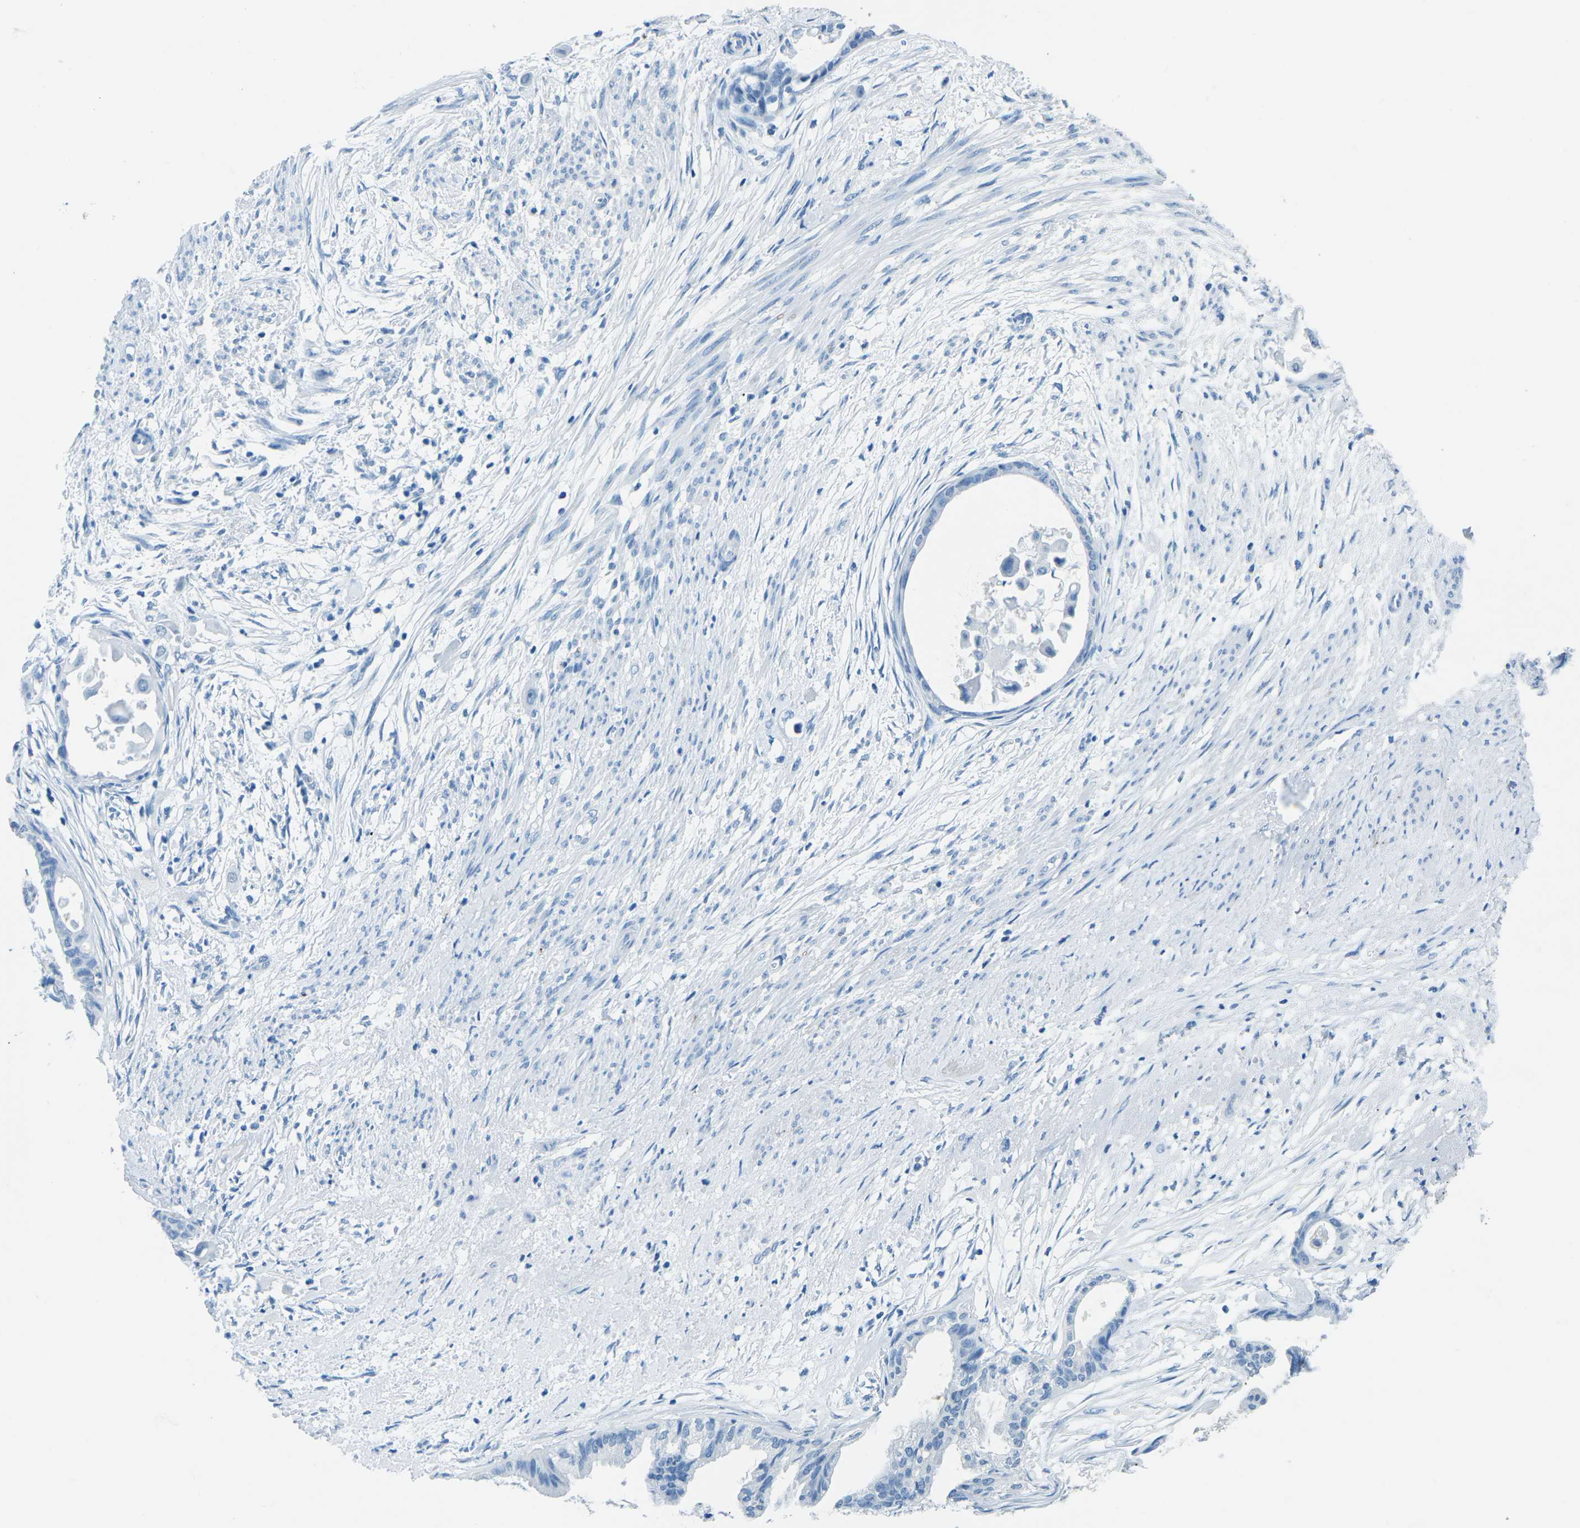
{"staining": {"intensity": "negative", "quantity": "none", "location": "none"}, "tissue": "cervical cancer", "cell_type": "Tumor cells", "image_type": "cancer", "snomed": [{"axis": "morphology", "description": "Normal tissue, NOS"}, {"axis": "morphology", "description": "Adenocarcinoma, NOS"}, {"axis": "topography", "description": "Cervix"}, {"axis": "topography", "description": "Endometrium"}], "caption": "DAB (3,3'-diaminobenzidine) immunohistochemical staining of human cervical adenocarcinoma reveals no significant staining in tumor cells. (DAB (3,3'-diaminobenzidine) immunohistochemistry, high magnification).", "gene": "MYH8", "patient": {"sex": "female", "age": 86}}